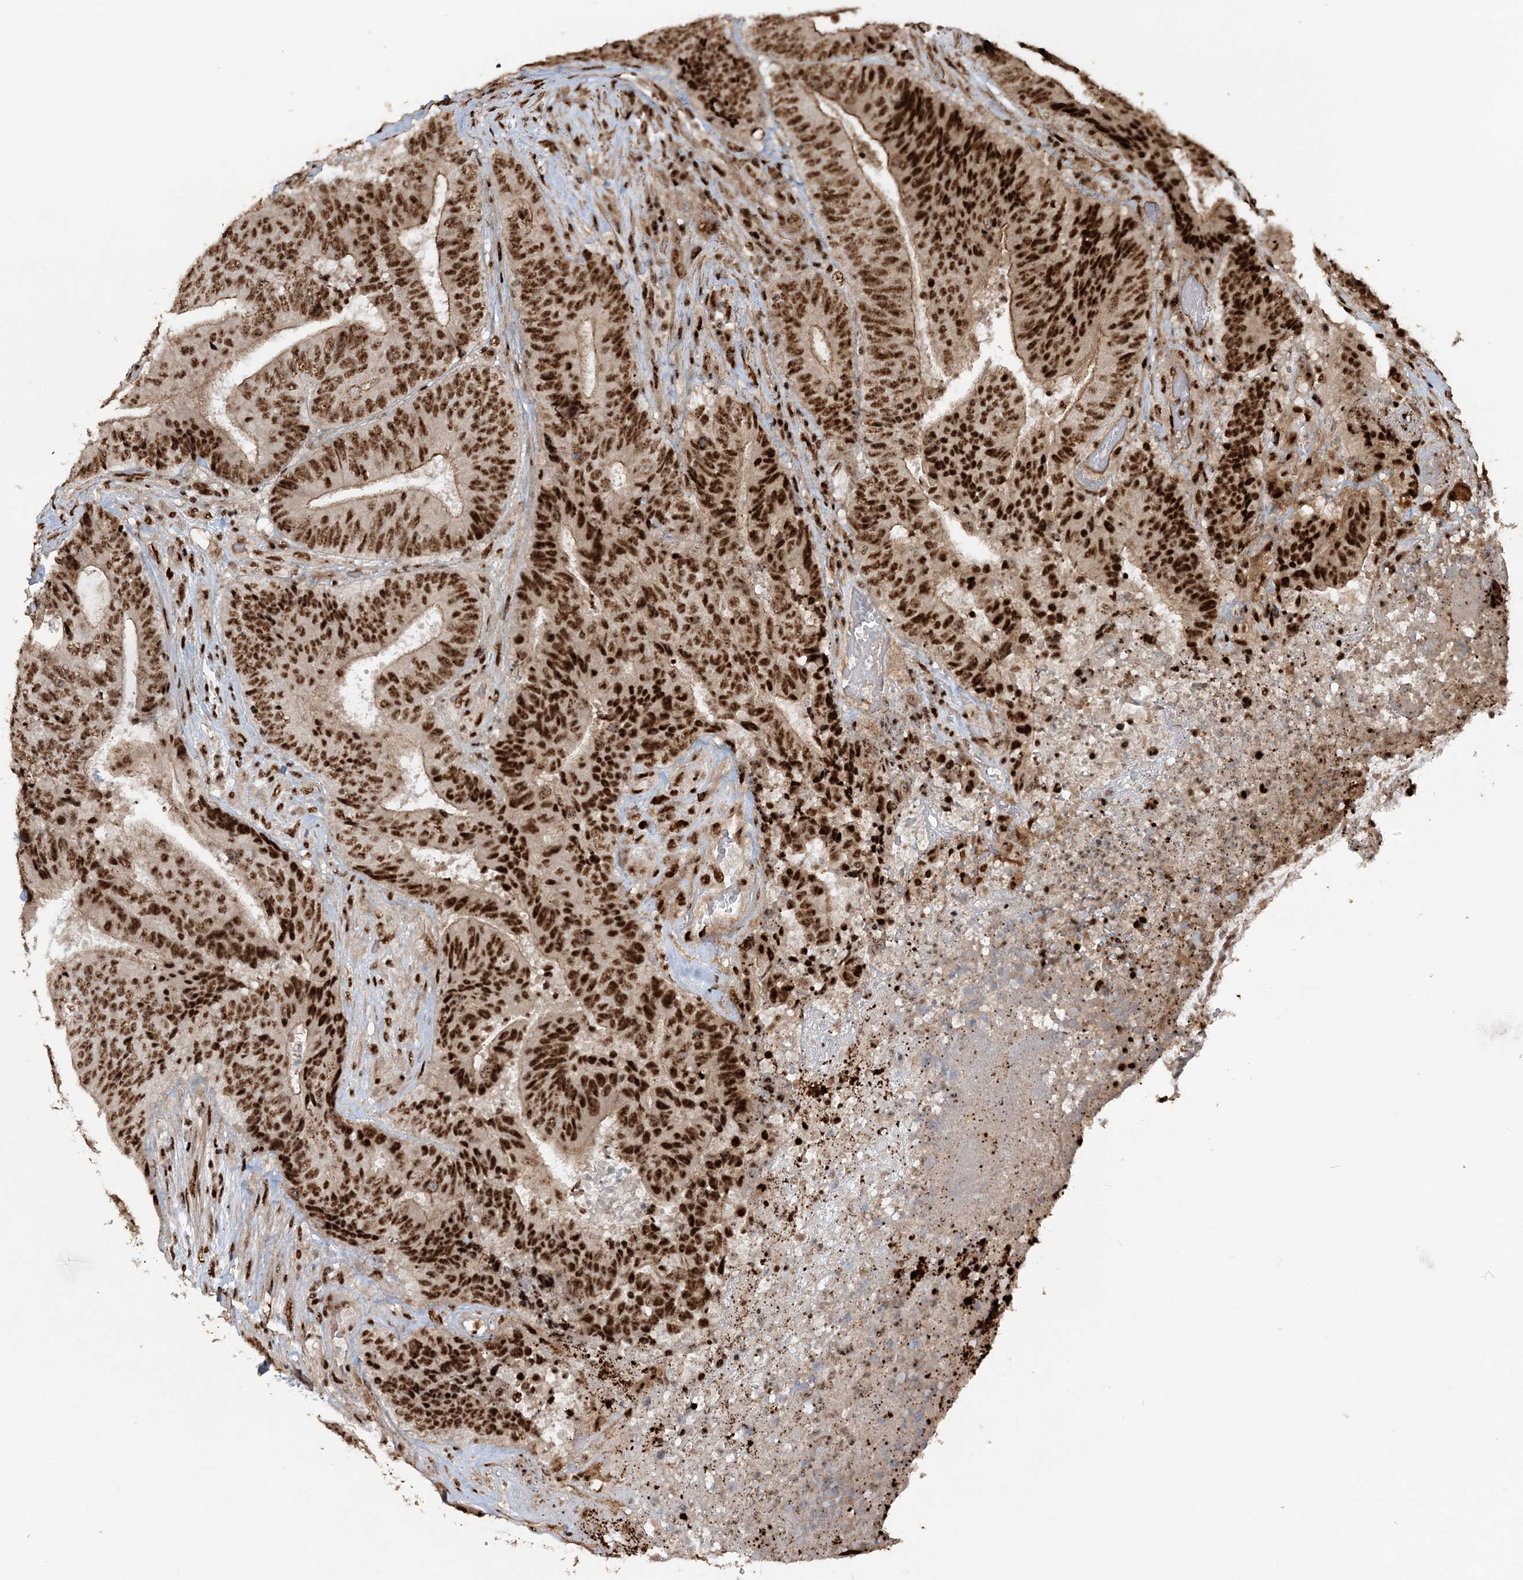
{"staining": {"intensity": "strong", "quantity": ">75%", "location": "nuclear"}, "tissue": "colorectal cancer", "cell_type": "Tumor cells", "image_type": "cancer", "snomed": [{"axis": "morphology", "description": "Adenocarcinoma, NOS"}, {"axis": "topography", "description": "Rectum"}], "caption": "Immunohistochemical staining of colorectal adenocarcinoma displays high levels of strong nuclear staining in approximately >75% of tumor cells. (DAB IHC with brightfield microscopy, high magnification).", "gene": "EXOSC8", "patient": {"sex": "male", "age": 72}}